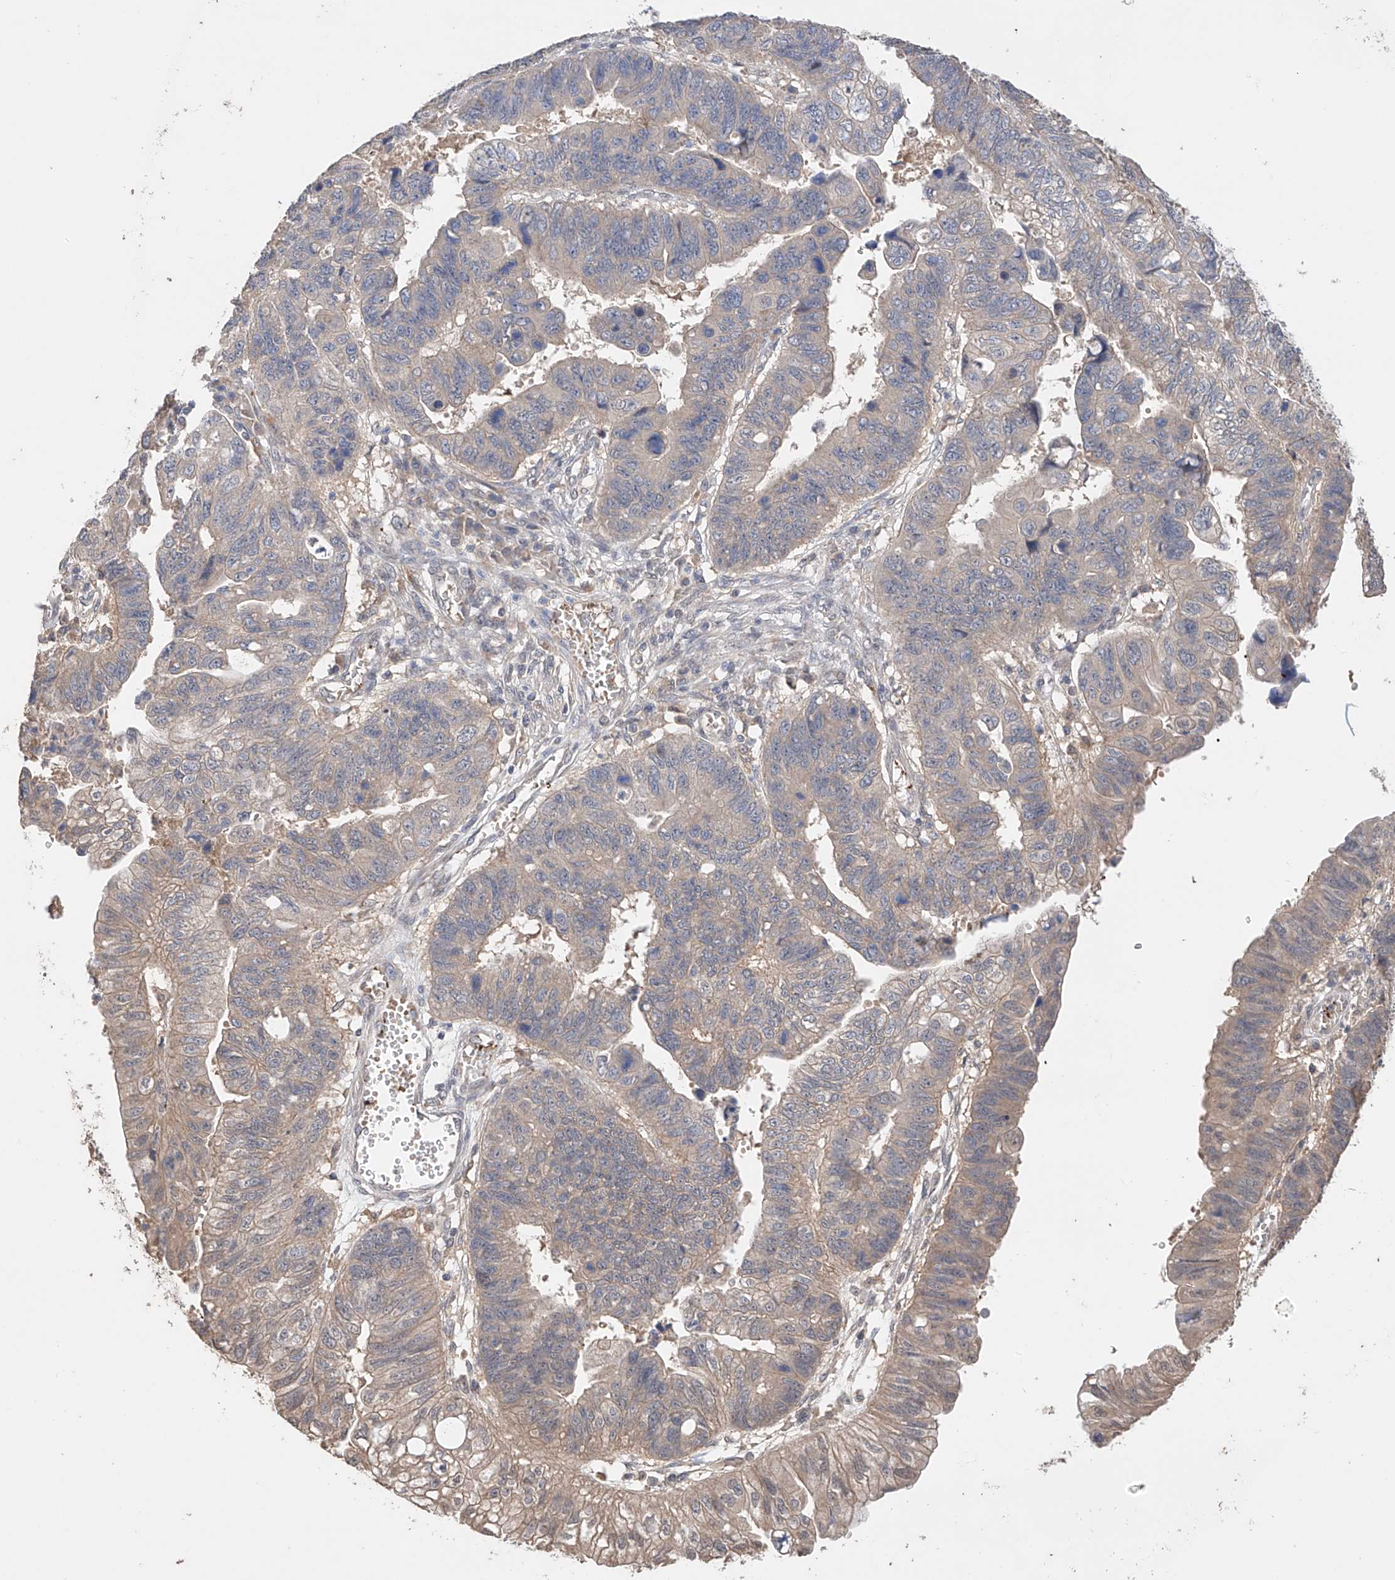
{"staining": {"intensity": "weak", "quantity": "25%-75%", "location": "cytoplasmic/membranous"}, "tissue": "stomach cancer", "cell_type": "Tumor cells", "image_type": "cancer", "snomed": [{"axis": "morphology", "description": "Adenocarcinoma, NOS"}, {"axis": "topography", "description": "Stomach"}], "caption": "Adenocarcinoma (stomach) tissue reveals weak cytoplasmic/membranous staining in approximately 25%-75% of tumor cells, visualized by immunohistochemistry. The staining is performed using DAB (3,3'-diaminobenzidine) brown chromogen to label protein expression. The nuclei are counter-stained blue using hematoxylin.", "gene": "ZFHX2", "patient": {"sex": "male", "age": 59}}